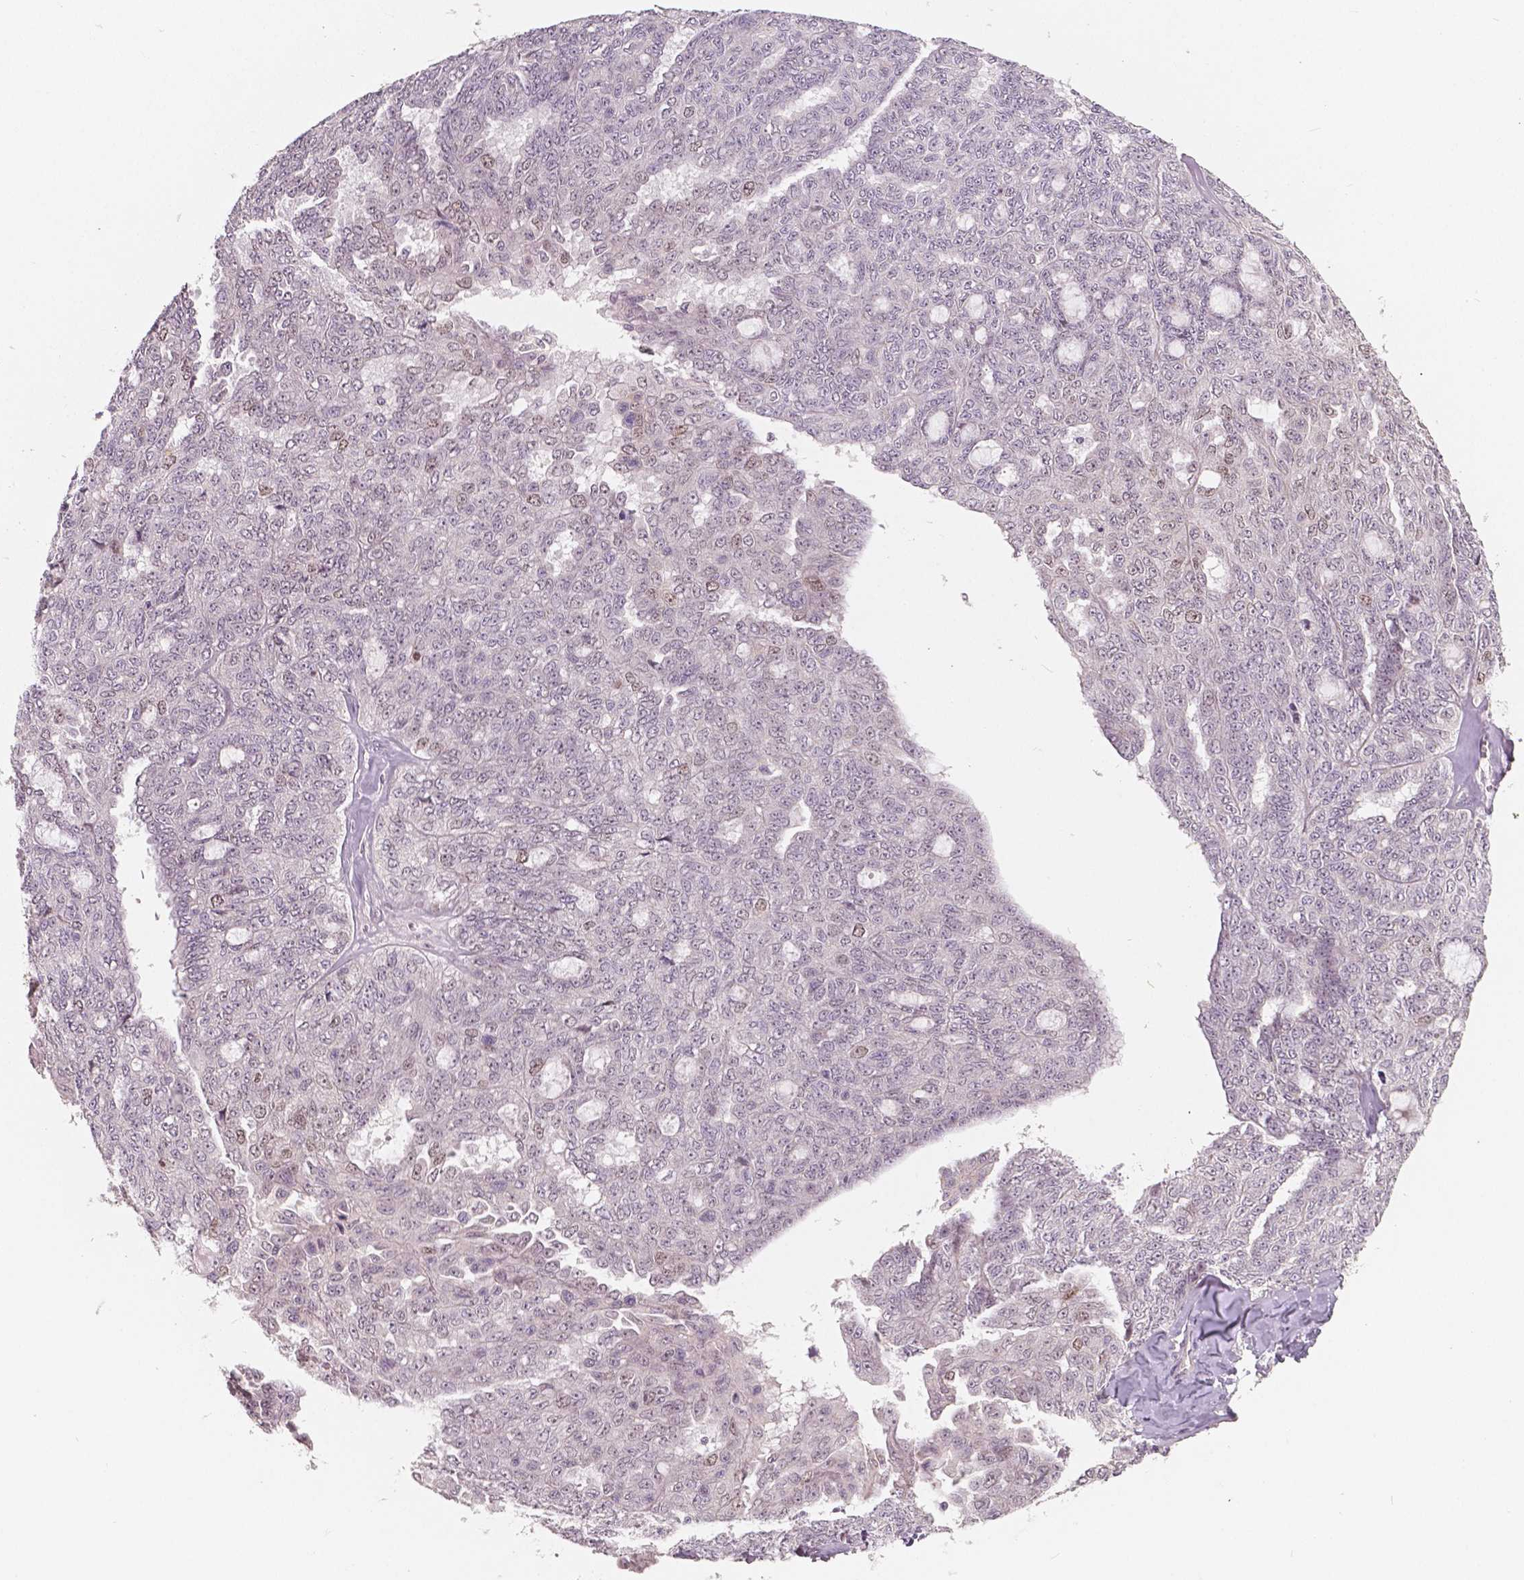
{"staining": {"intensity": "moderate", "quantity": "<25%", "location": "nuclear"}, "tissue": "ovarian cancer", "cell_type": "Tumor cells", "image_type": "cancer", "snomed": [{"axis": "morphology", "description": "Cystadenocarcinoma, serous, NOS"}, {"axis": "topography", "description": "Ovary"}], "caption": "Ovarian serous cystadenocarcinoma stained with IHC exhibits moderate nuclear positivity in about <25% of tumor cells. (DAB = brown stain, brightfield microscopy at high magnification).", "gene": "NSD2", "patient": {"sex": "female", "age": 71}}